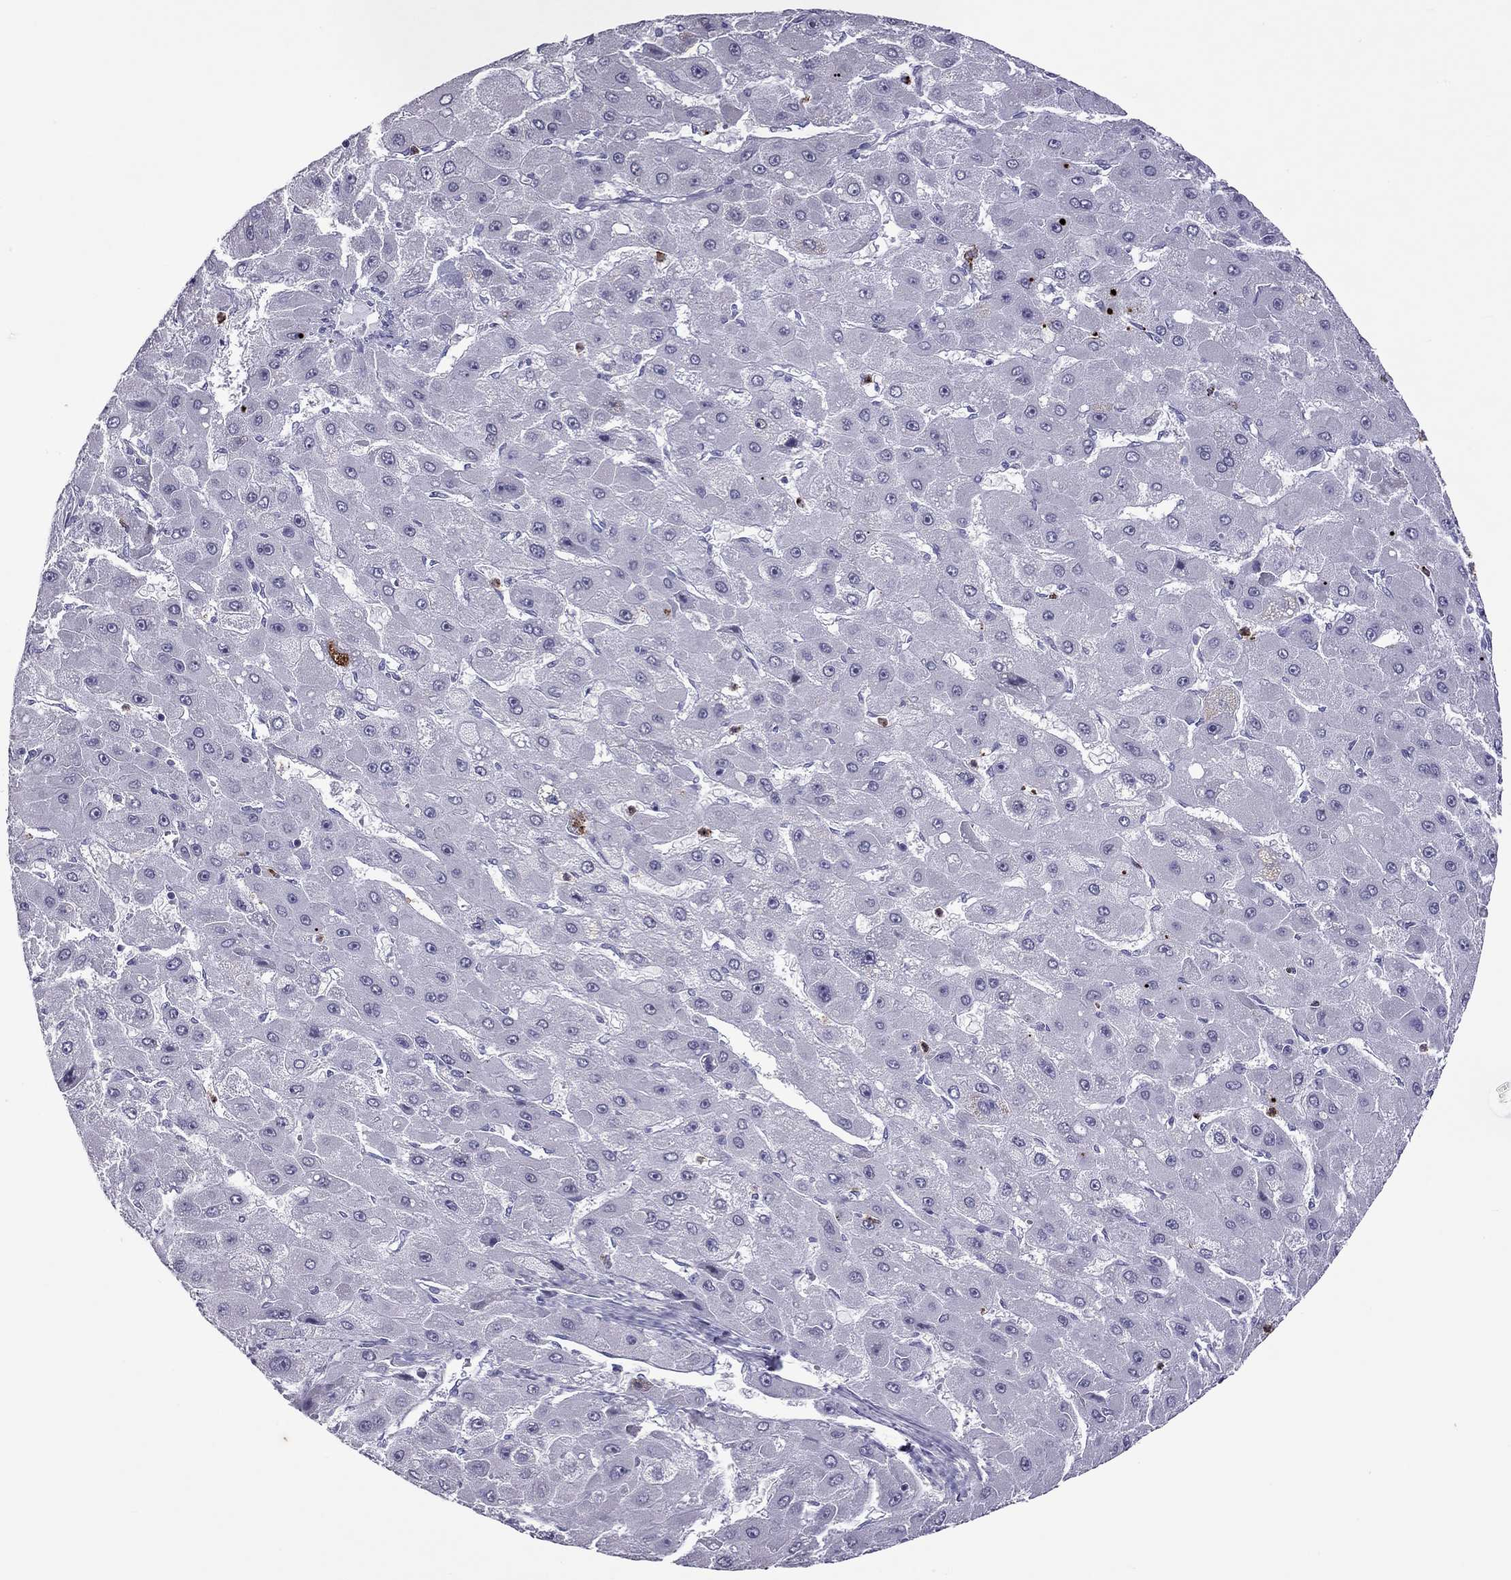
{"staining": {"intensity": "moderate", "quantity": "<25%", "location": "cytoplasmic/membranous"}, "tissue": "liver cancer", "cell_type": "Tumor cells", "image_type": "cancer", "snomed": [{"axis": "morphology", "description": "Carcinoma, Hepatocellular, NOS"}, {"axis": "topography", "description": "Liver"}], "caption": "Tumor cells show moderate cytoplasmic/membranous positivity in about <25% of cells in liver cancer (hepatocellular carcinoma).", "gene": "CCL27", "patient": {"sex": "female", "age": 25}}